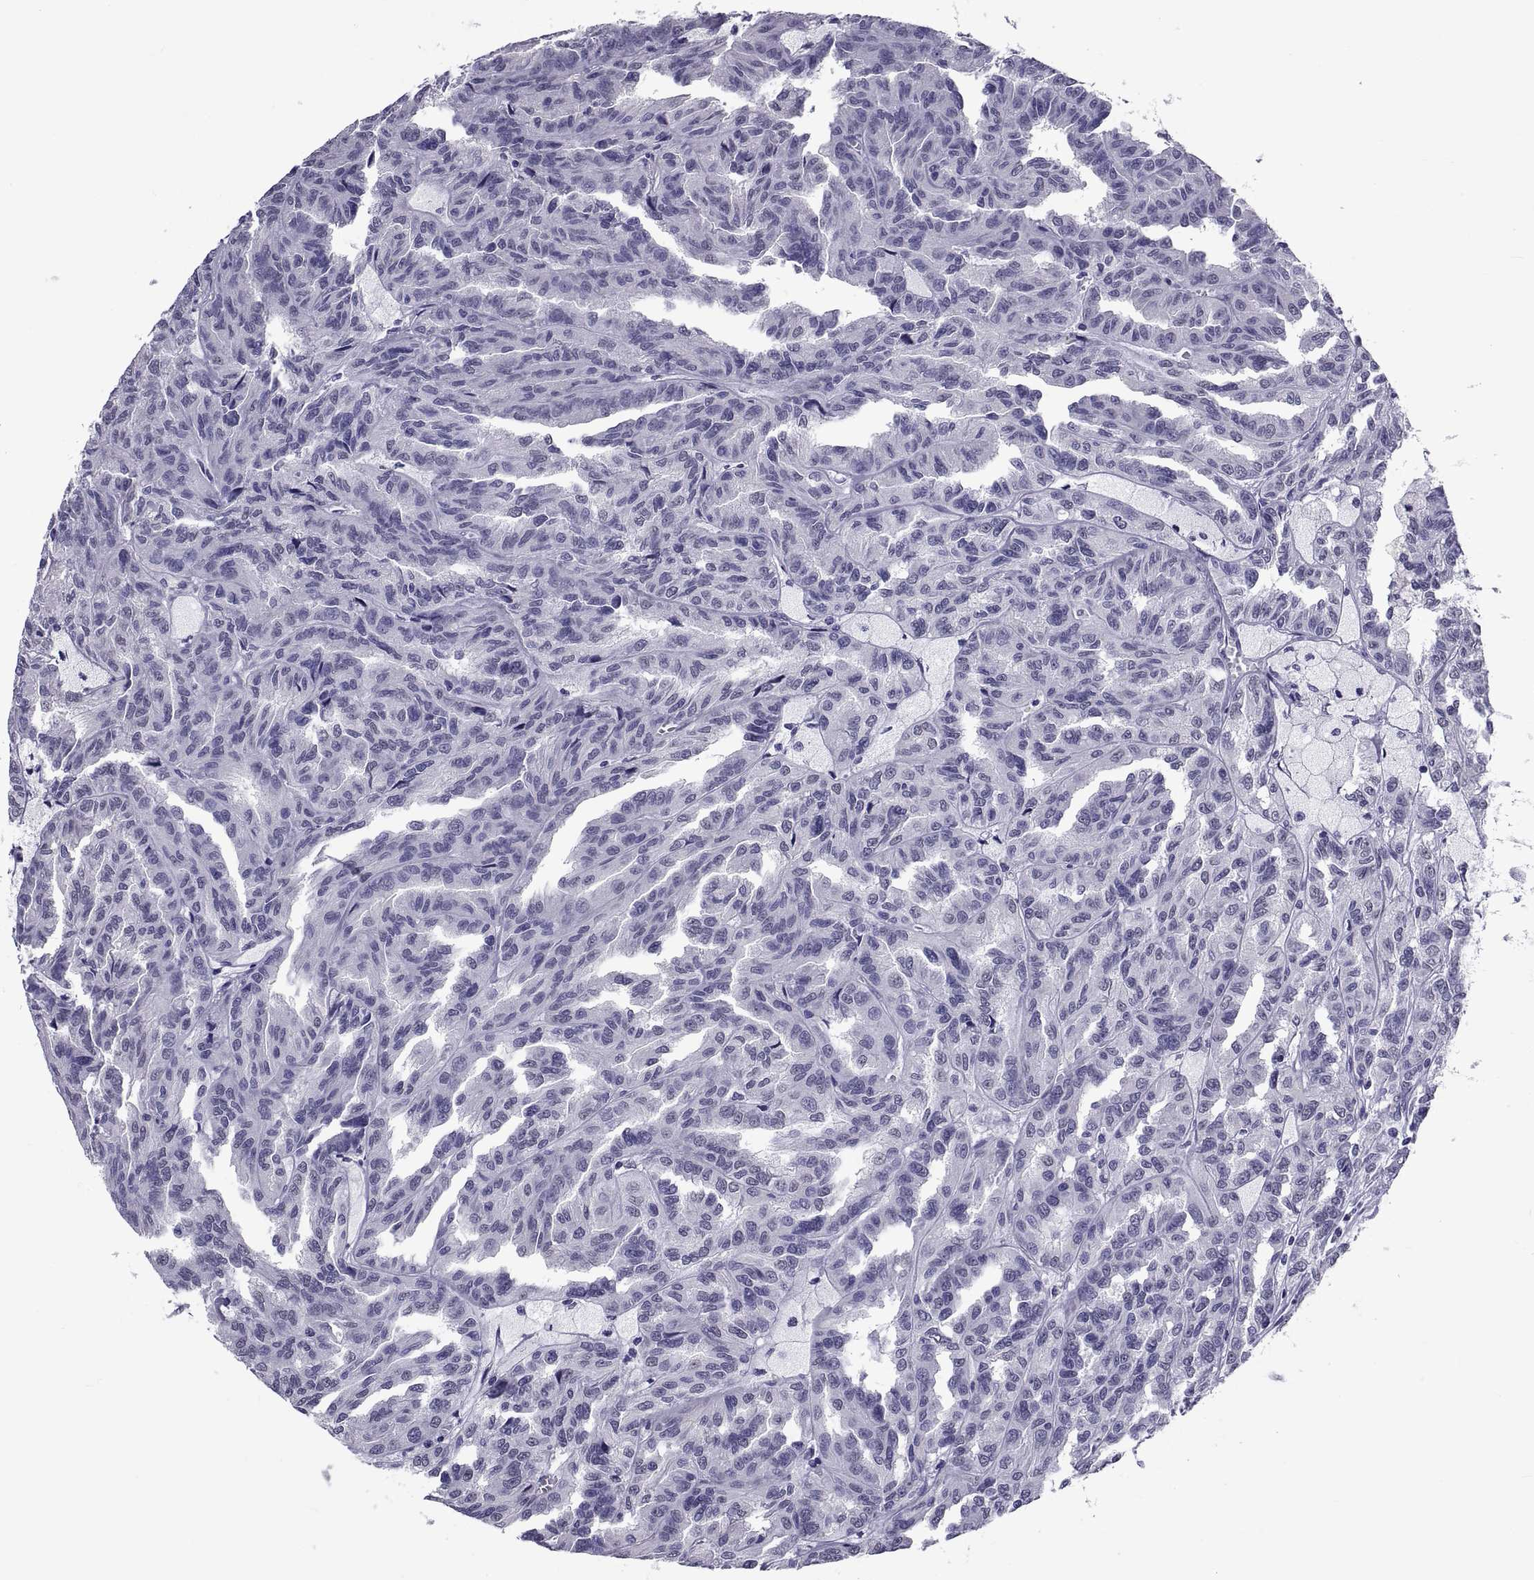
{"staining": {"intensity": "negative", "quantity": "none", "location": "none"}, "tissue": "renal cancer", "cell_type": "Tumor cells", "image_type": "cancer", "snomed": [{"axis": "morphology", "description": "Adenocarcinoma, NOS"}, {"axis": "topography", "description": "Kidney"}], "caption": "The photomicrograph demonstrates no staining of tumor cells in renal cancer (adenocarcinoma).", "gene": "TGFBR3L", "patient": {"sex": "male", "age": 79}}